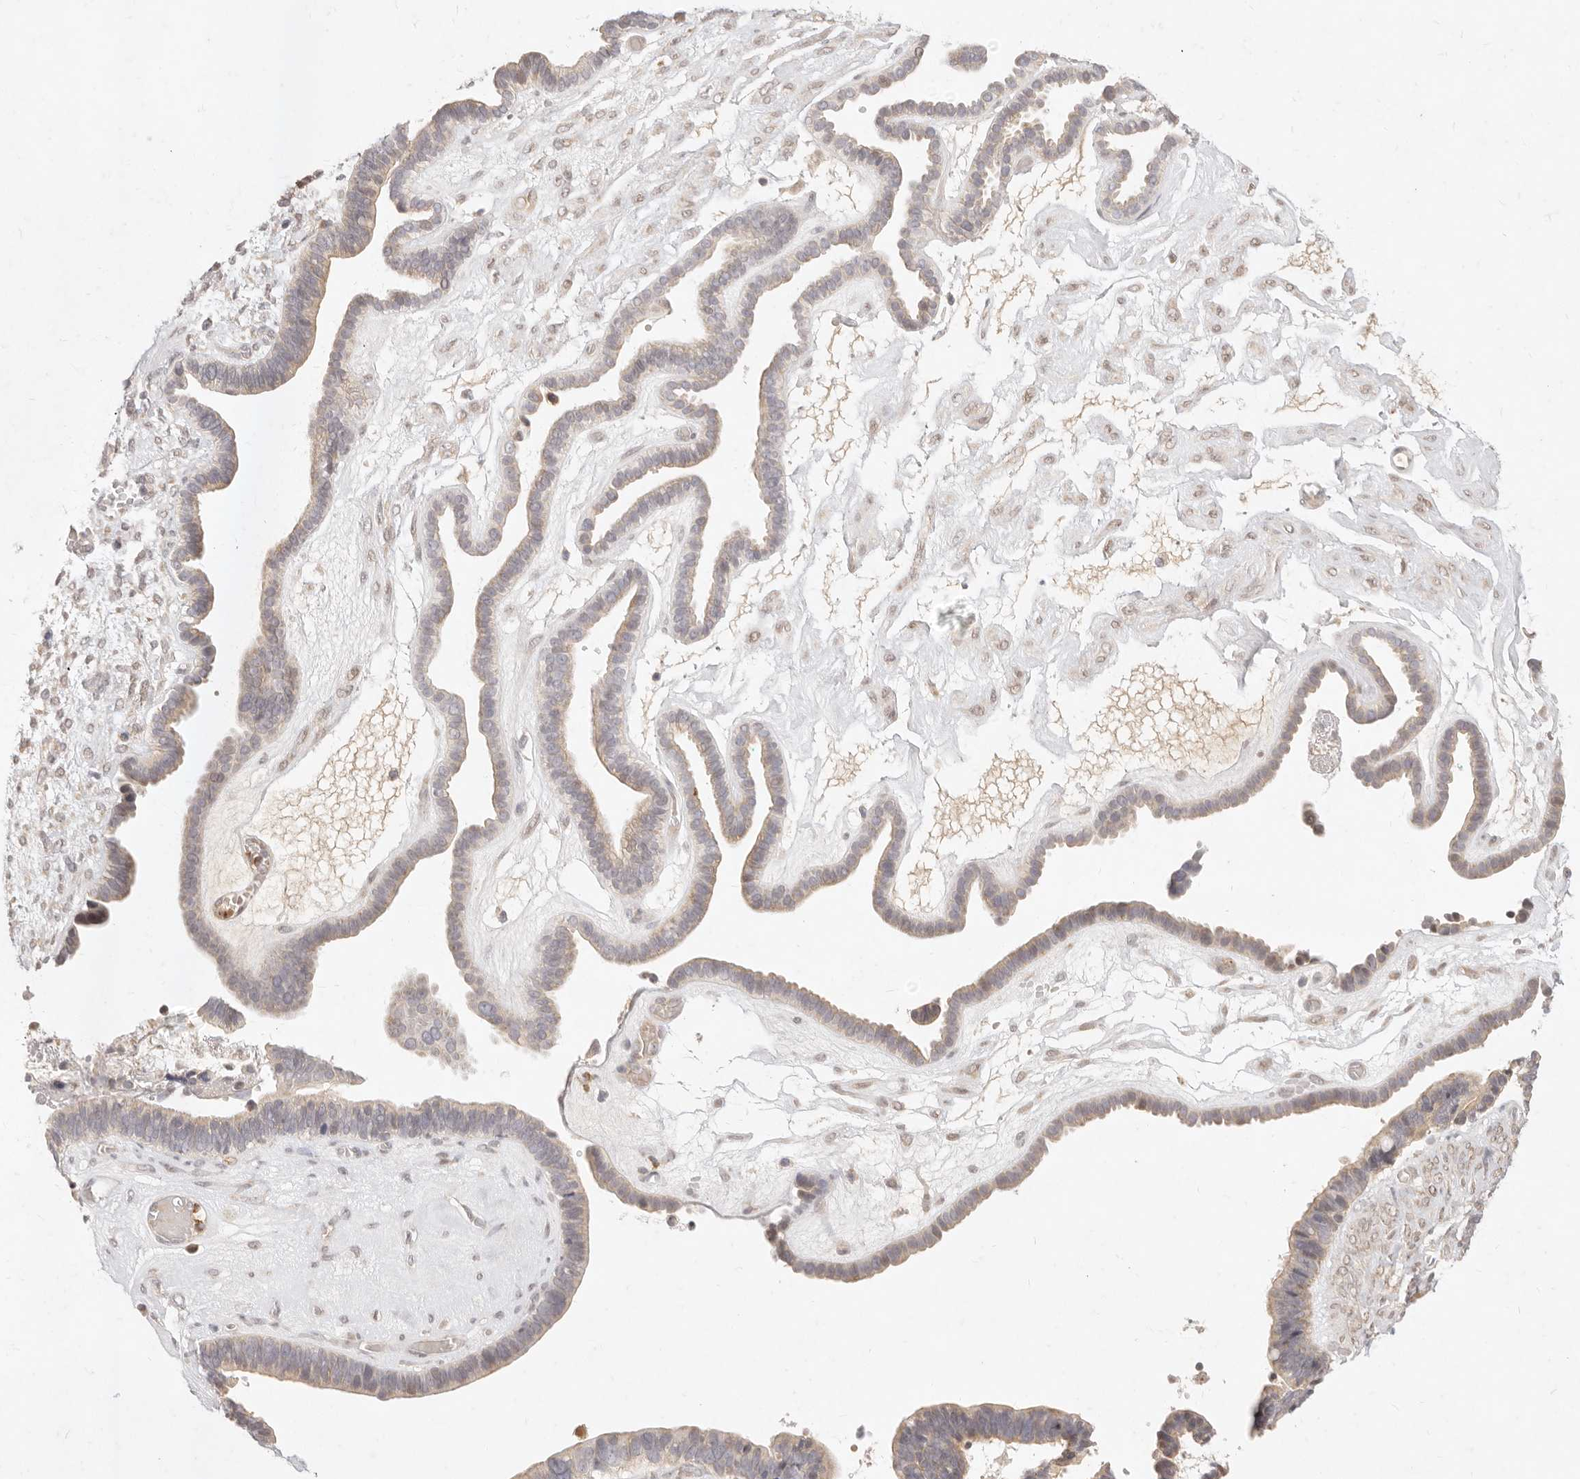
{"staining": {"intensity": "weak", "quantity": ">75%", "location": "cytoplasmic/membranous"}, "tissue": "ovarian cancer", "cell_type": "Tumor cells", "image_type": "cancer", "snomed": [{"axis": "morphology", "description": "Cystadenocarcinoma, serous, NOS"}, {"axis": "topography", "description": "Ovary"}], "caption": "This is an image of IHC staining of ovarian serous cystadenocarcinoma, which shows weak expression in the cytoplasmic/membranous of tumor cells.", "gene": "ASCL3", "patient": {"sex": "female", "age": 56}}